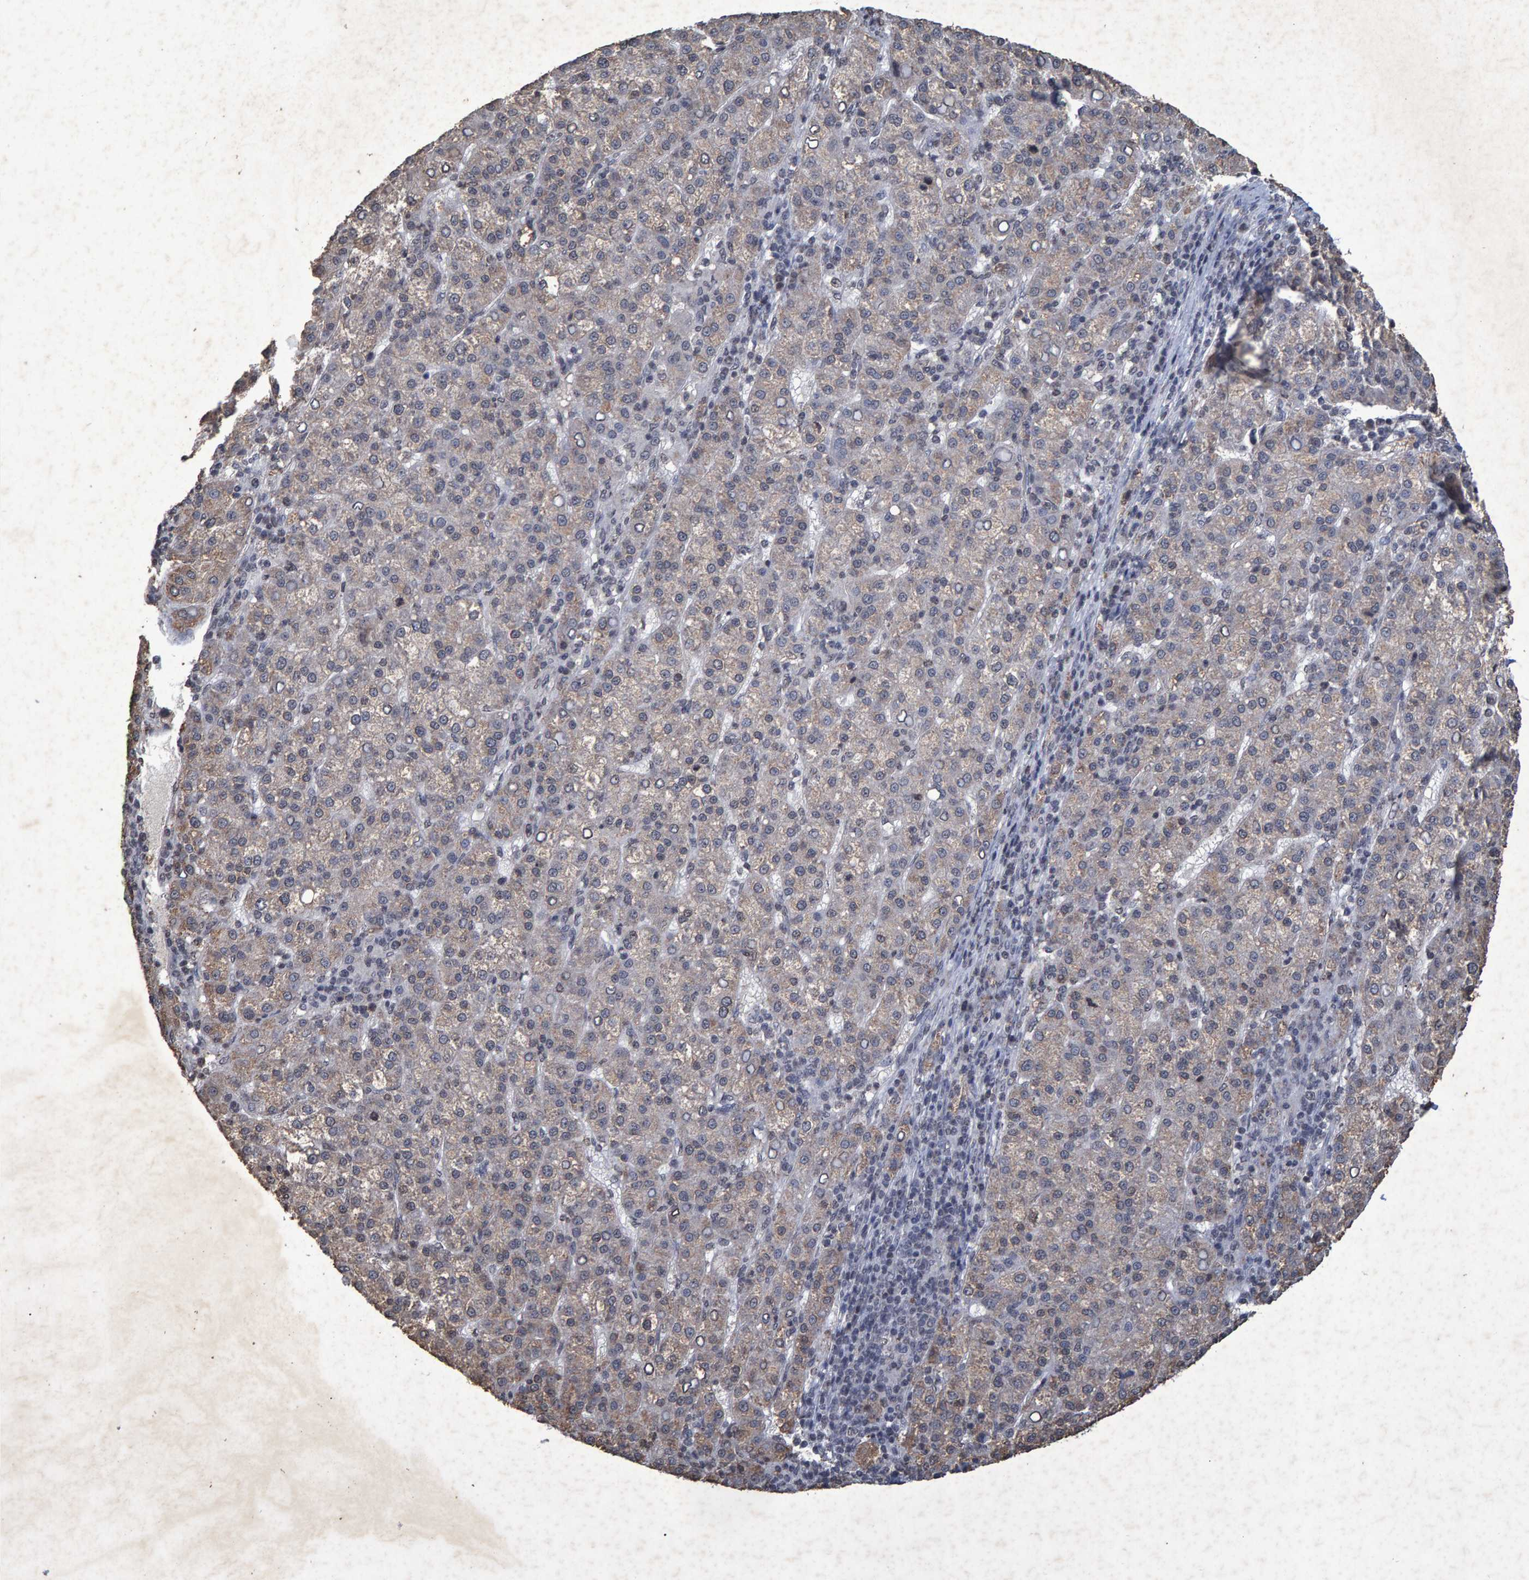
{"staining": {"intensity": "weak", "quantity": "25%-75%", "location": "cytoplasmic/membranous"}, "tissue": "liver cancer", "cell_type": "Tumor cells", "image_type": "cancer", "snomed": [{"axis": "morphology", "description": "Carcinoma, Hepatocellular, NOS"}, {"axis": "topography", "description": "Liver"}], "caption": "Brown immunohistochemical staining in liver cancer (hepatocellular carcinoma) displays weak cytoplasmic/membranous positivity in approximately 25%-75% of tumor cells. The staining was performed using DAB, with brown indicating positive protein expression. Nuclei are stained blue with hematoxylin.", "gene": "GALC", "patient": {"sex": "female", "age": 58}}